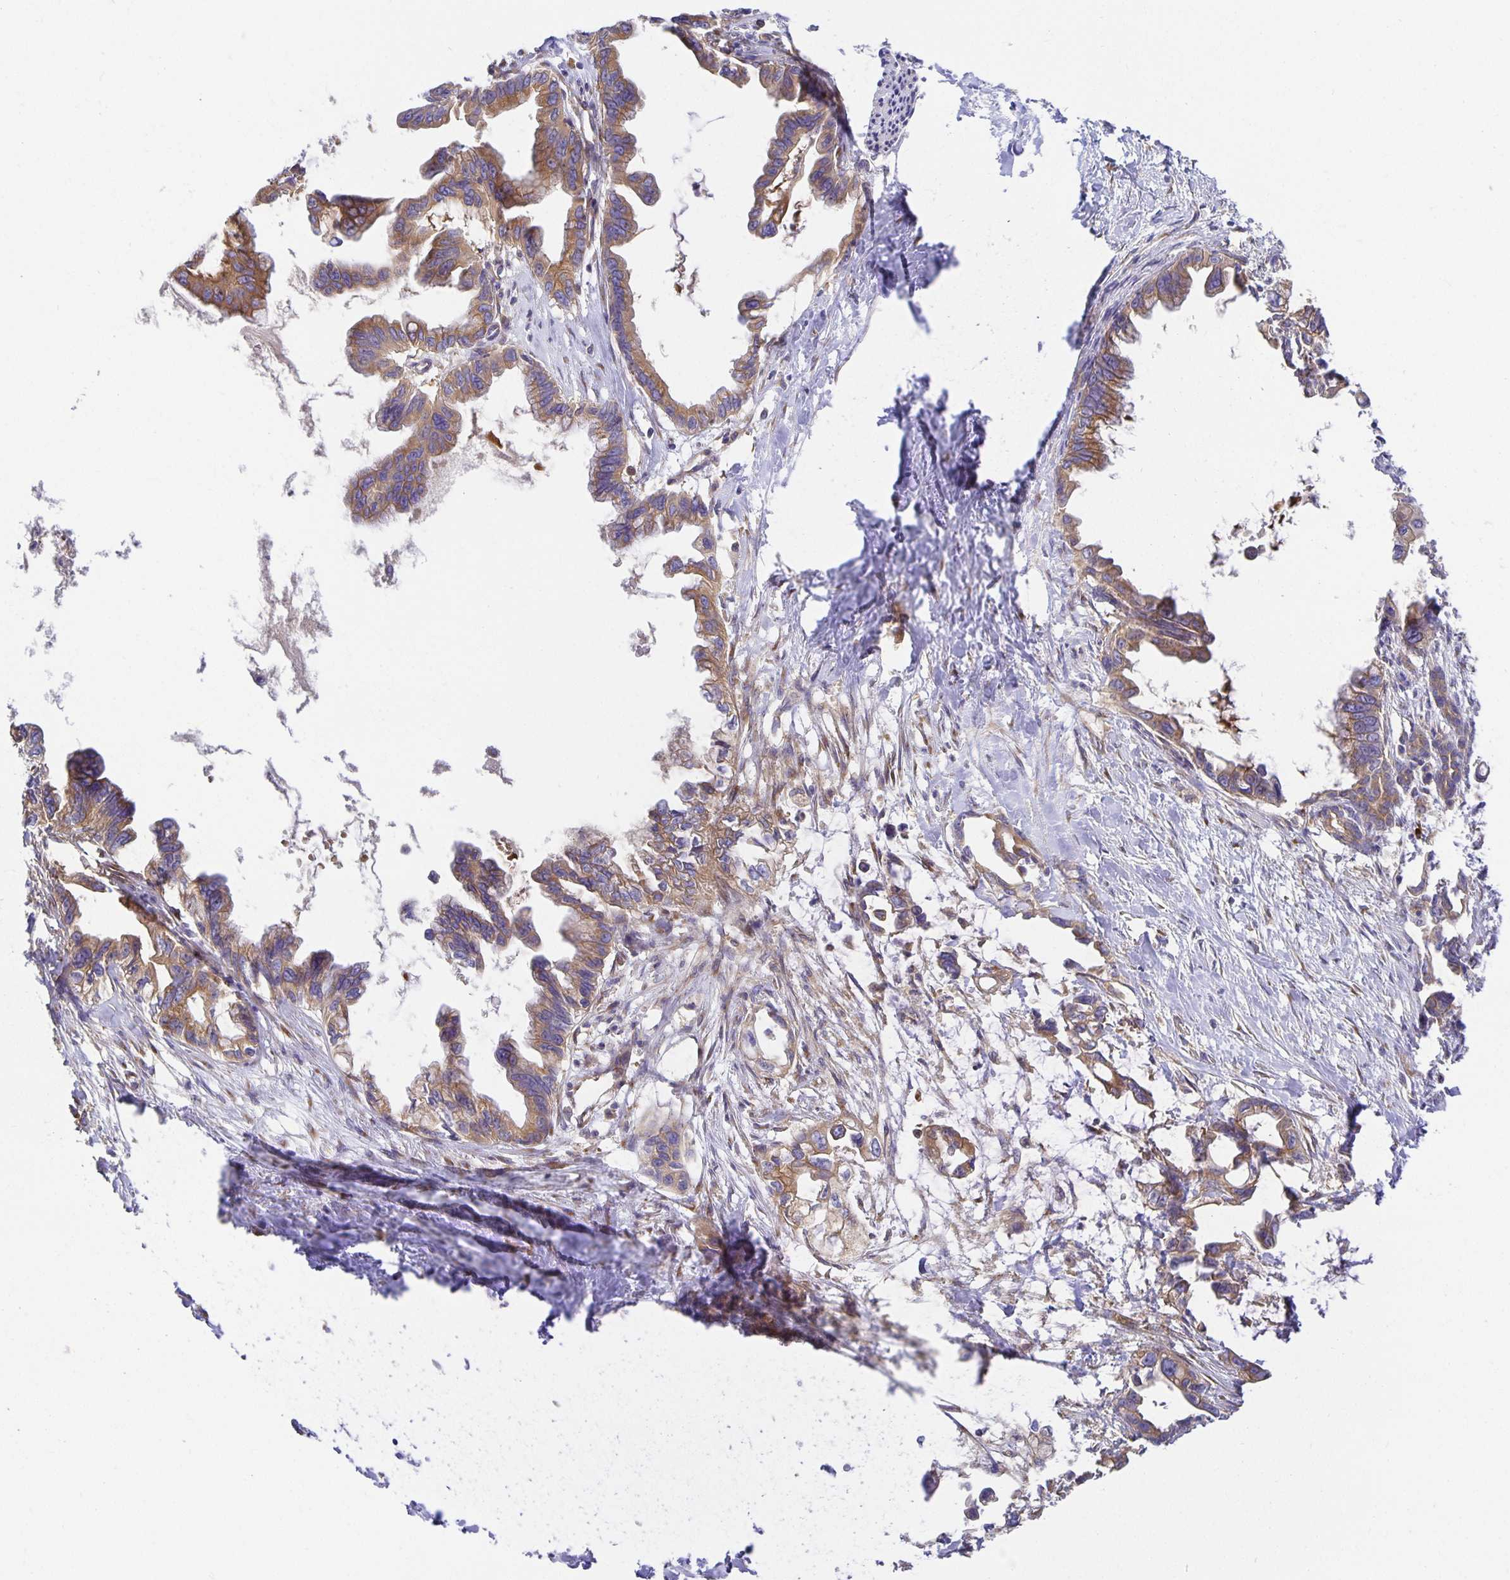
{"staining": {"intensity": "moderate", "quantity": ">75%", "location": "cytoplasmic/membranous"}, "tissue": "pancreatic cancer", "cell_type": "Tumor cells", "image_type": "cancer", "snomed": [{"axis": "morphology", "description": "Adenocarcinoma, NOS"}, {"axis": "topography", "description": "Pancreas"}], "caption": "Human pancreatic cancer (adenocarcinoma) stained for a protein (brown) reveals moderate cytoplasmic/membranous positive expression in about >75% of tumor cells.", "gene": "USO1", "patient": {"sex": "male", "age": 61}}